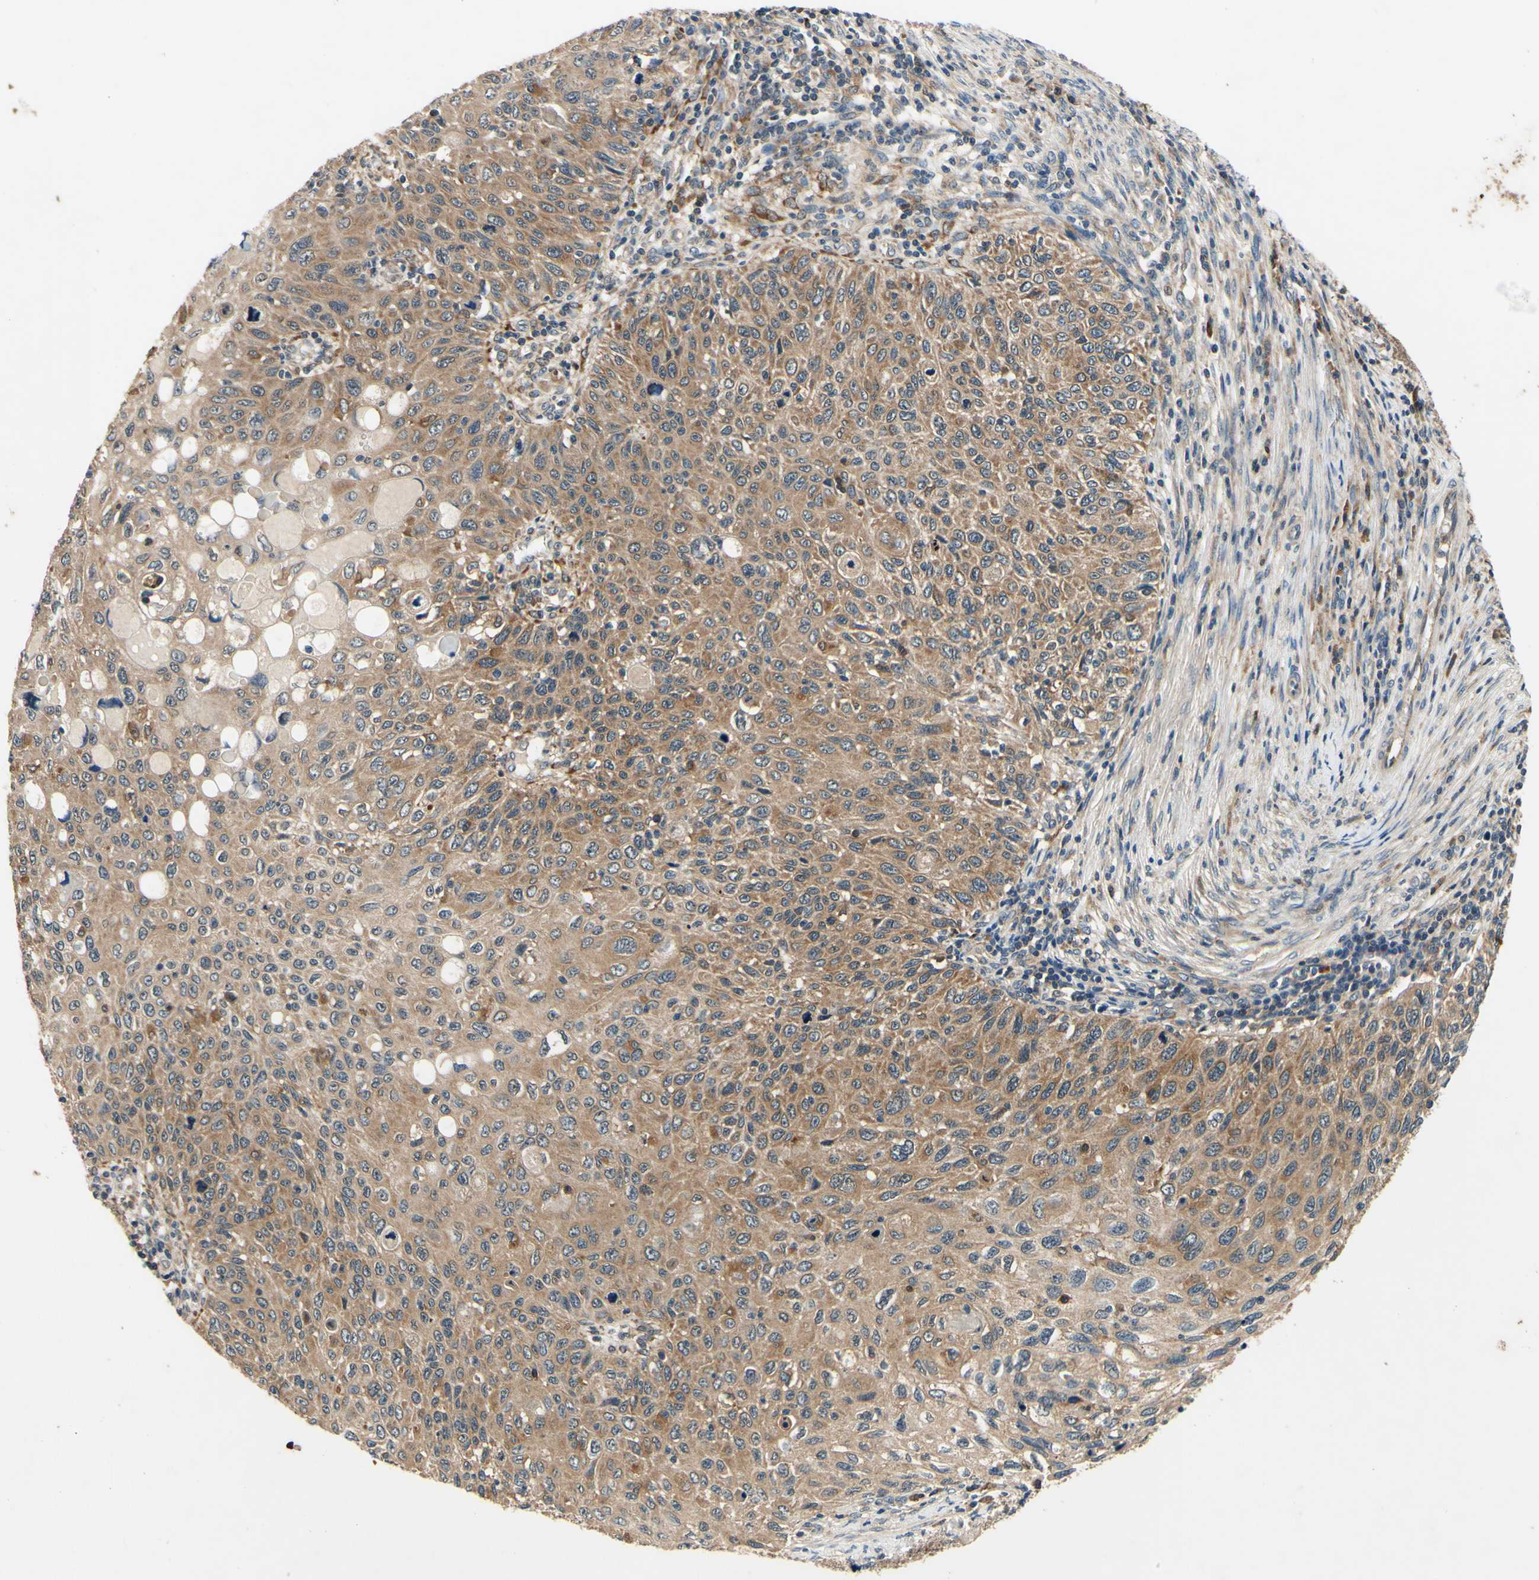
{"staining": {"intensity": "moderate", "quantity": "25%-75%", "location": "cytoplasmic/membranous"}, "tissue": "cervical cancer", "cell_type": "Tumor cells", "image_type": "cancer", "snomed": [{"axis": "morphology", "description": "Squamous cell carcinoma, NOS"}, {"axis": "topography", "description": "Cervix"}], "caption": "This photomicrograph reveals IHC staining of cervical squamous cell carcinoma, with medium moderate cytoplasmic/membranous expression in about 25%-75% of tumor cells.", "gene": "PLA2G4A", "patient": {"sex": "female", "age": 70}}